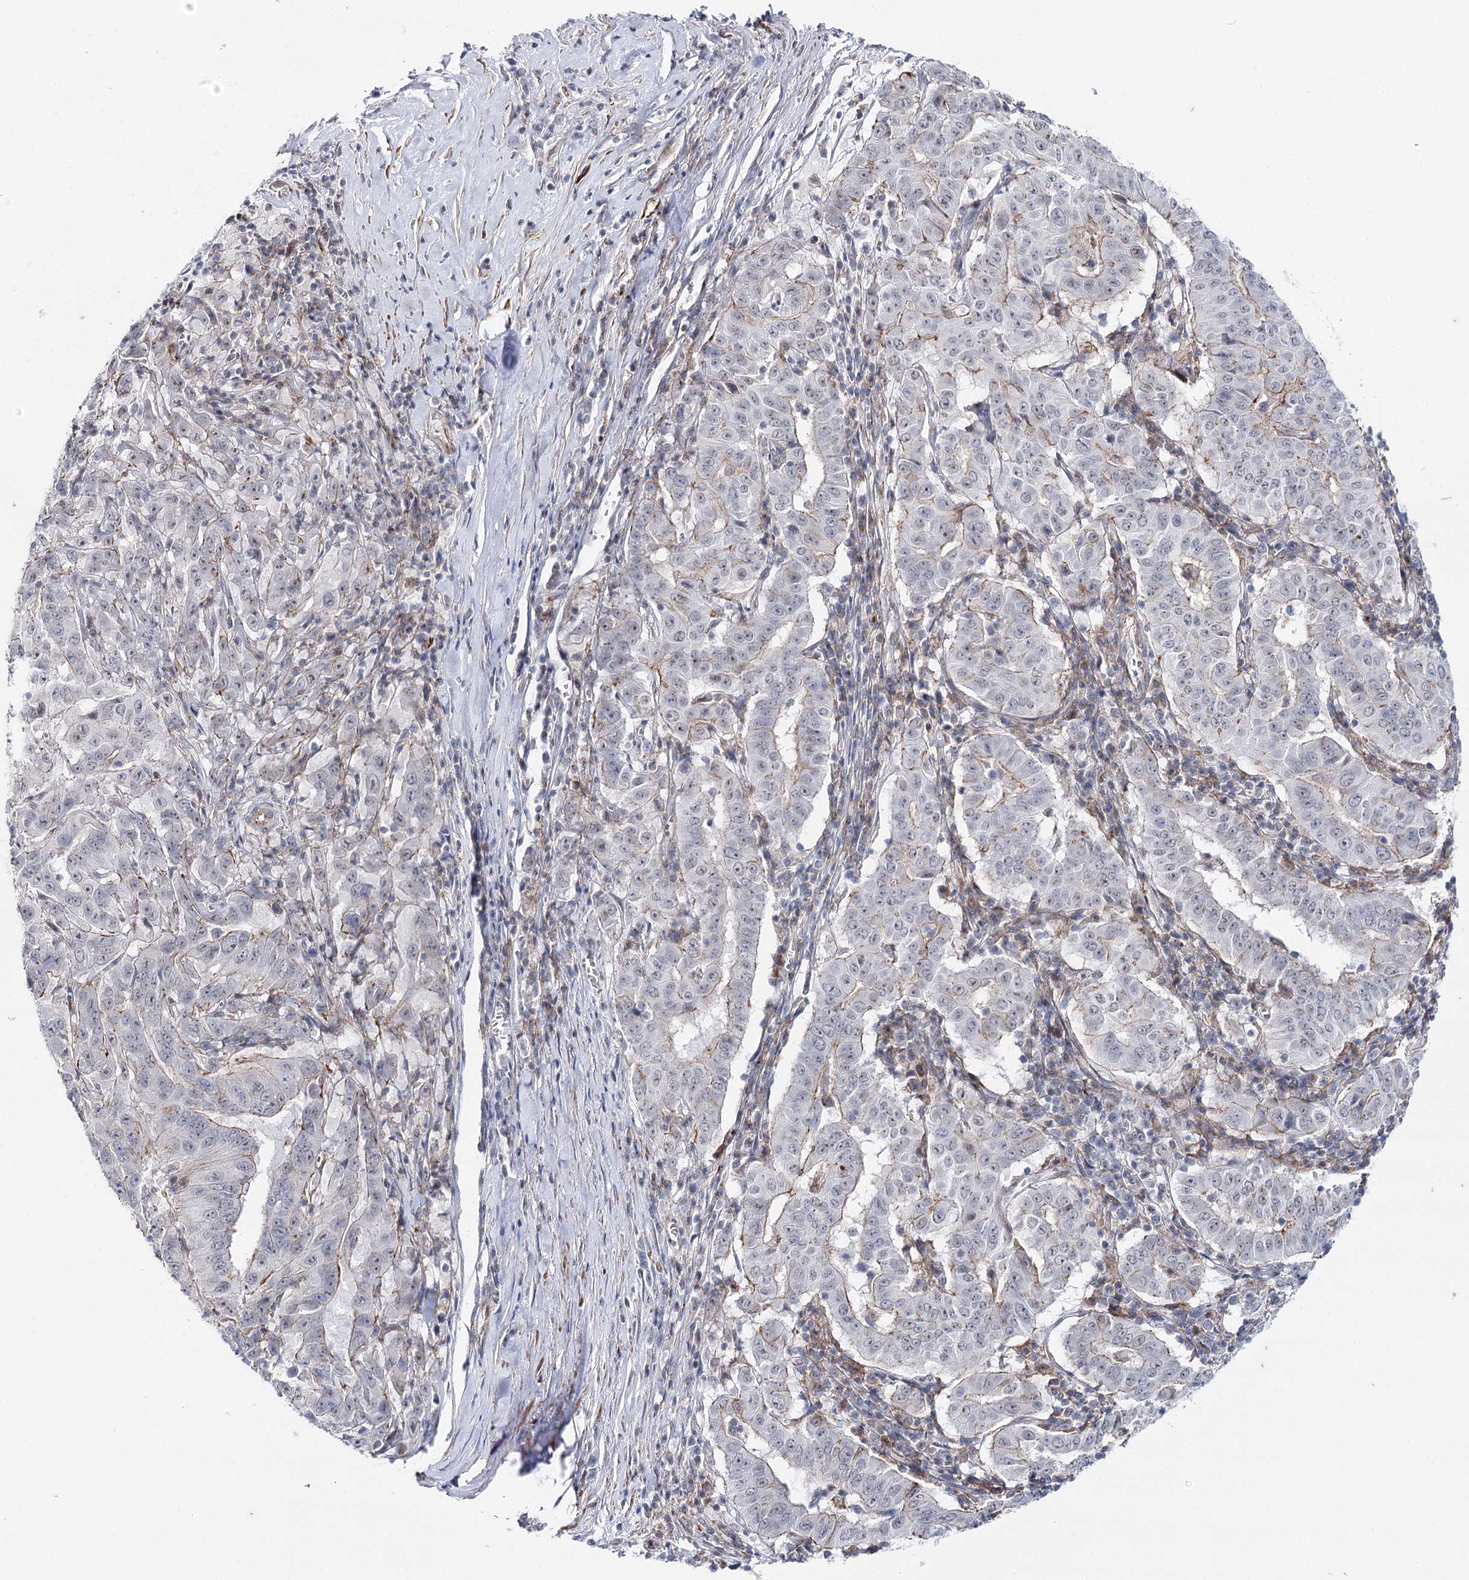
{"staining": {"intensity": "negative", "quantity": "none", "location": "none"}, "tissue": "pancreatic cancer", "cell_type": "Tumor cells", "image_type": "cancer", "snomed": [{"axis": "morphology", "description": "Adenocarcinoma, NOS"}, {"axis": "topography", "description": "Pancreas"}], "caption": "The image shows no significant expression in tumor cells of pancreatic cancer (adenocarcinoma).", "gene": "AGXT2", "patient": {"sex": "male", "age": 63}}